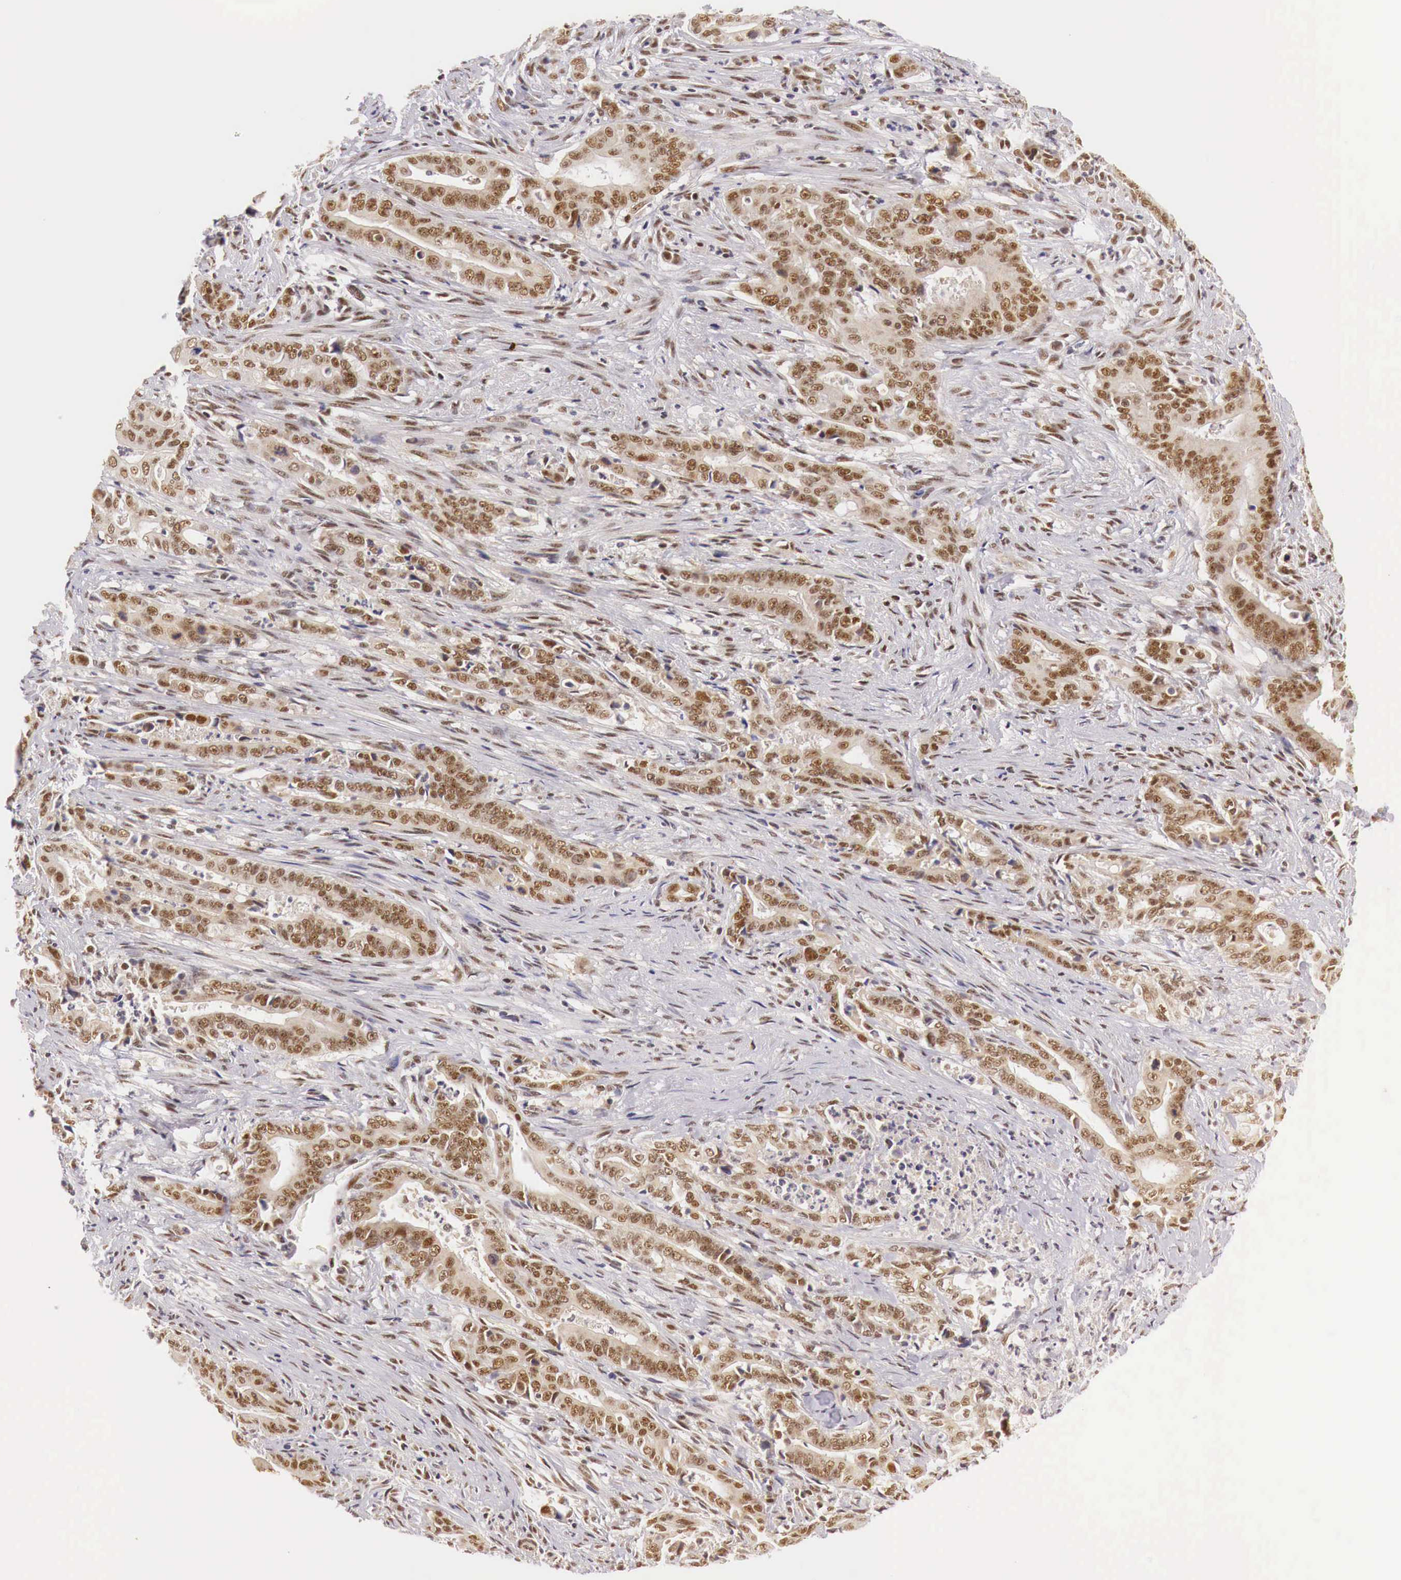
{"staining": {"intensity": "moderate", "quantity": ">75%", "location": "cytoplasmic/membranous,nuclear"}, "tissue": "stomach cancer", "cell_type": "Tumor cells", "image_type": "cancer", "snomed": [{"axis": "morphology", "description": "Adenocarcinoma, NOS"}, {"axis": "topography", "description": "Stomach"}], "caption": "Human stomach cancer stained with a protein marker reveals moderate staining in tumor cells.", "gene": "GPKOW", "patient": {"sex": "female", "age": 76}}